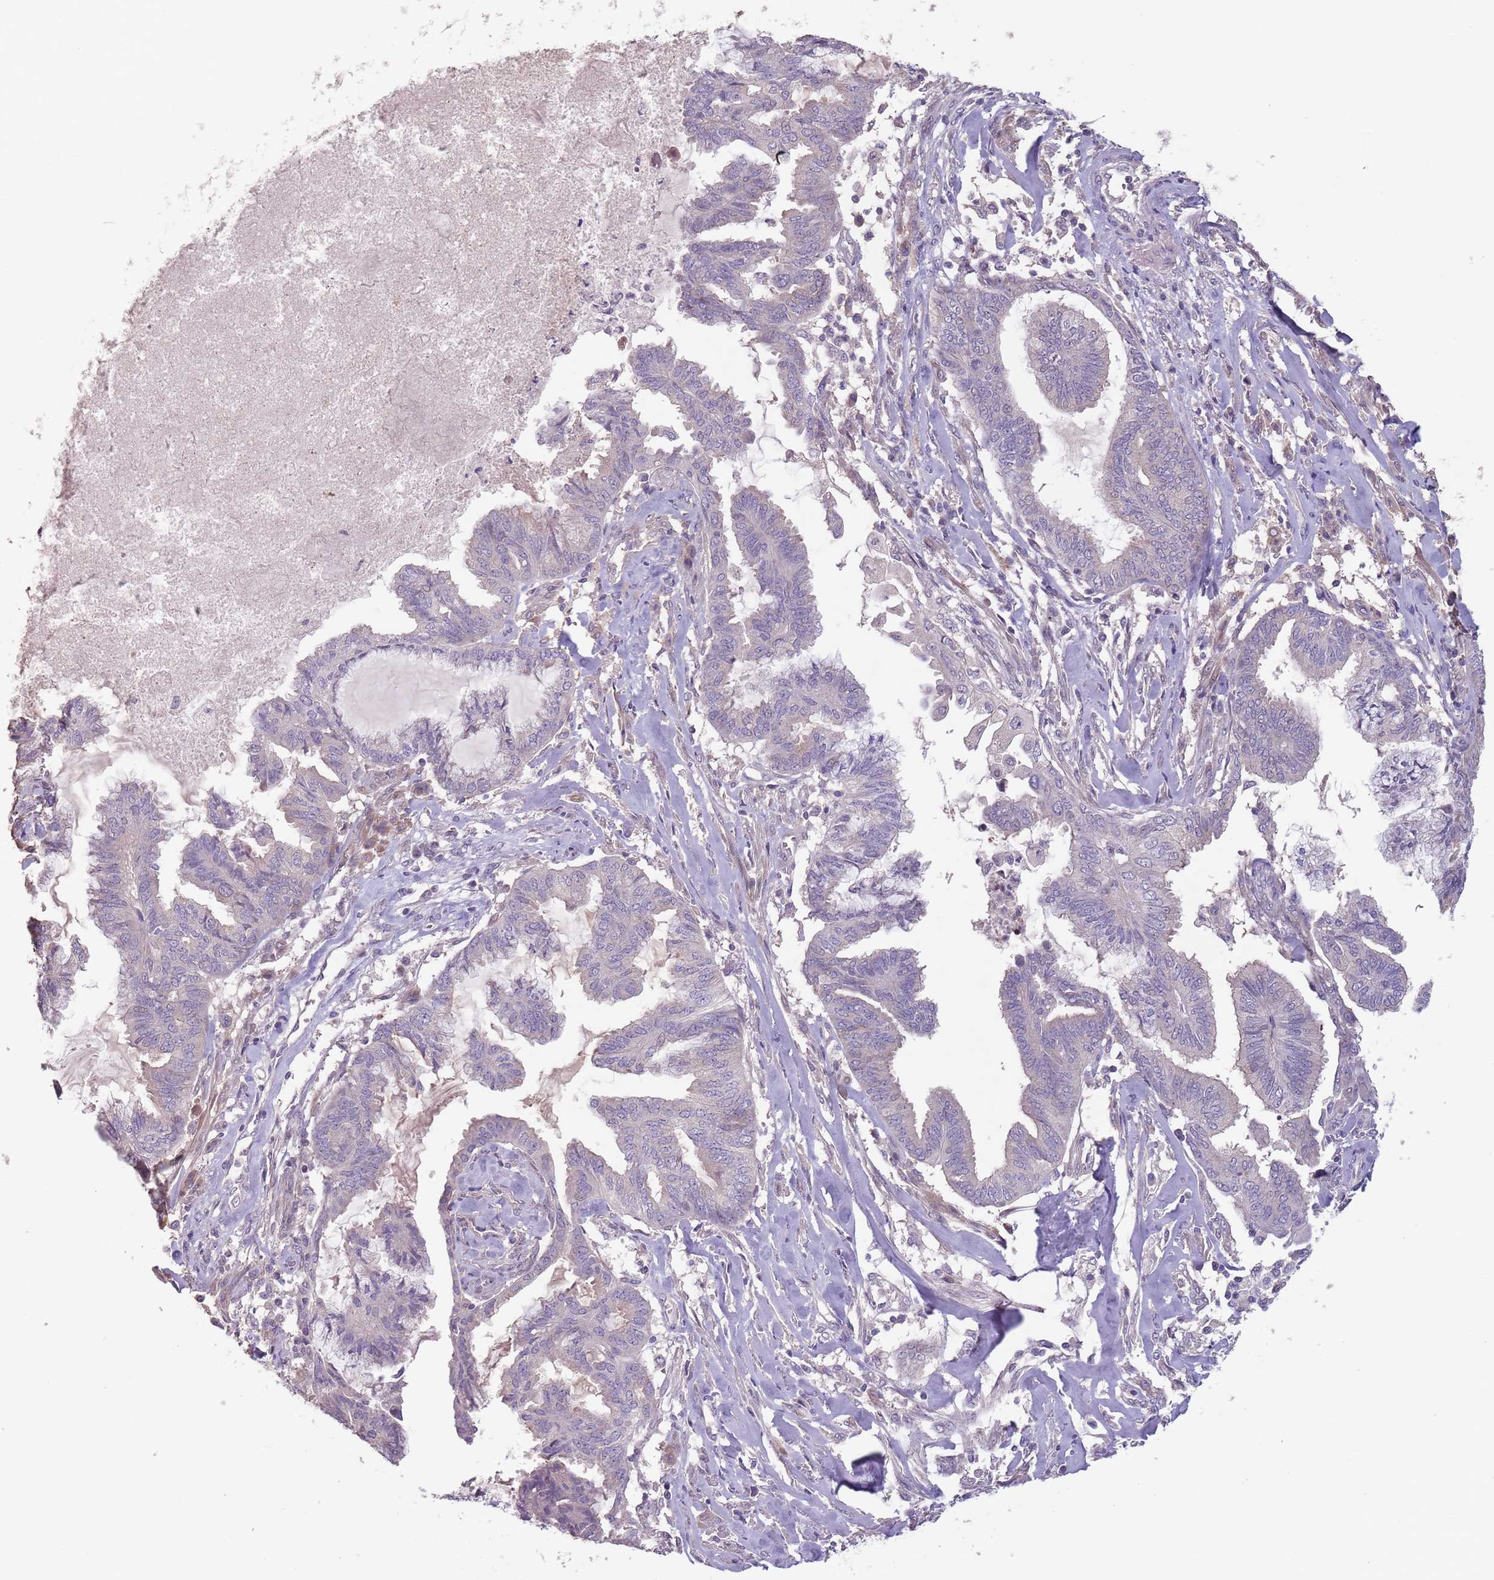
{"staining": {"intensity": "negative", "quantity": "none", "location": "none"}, "tissue": "endometrial cancer", "cell_type": "Tumor cells", "image_type": "cancer", "snomed": [{"axis": "morphology", "description": "Adenocarcinoma, NOS"}, {"axis": "topography", "description": "Endometrium"}], "caption": "Tumor cells are negative for protein expression in human endometrial cancer.", "gene": "MBD3L1", "patient": {"sex": "female", "age": 86}}